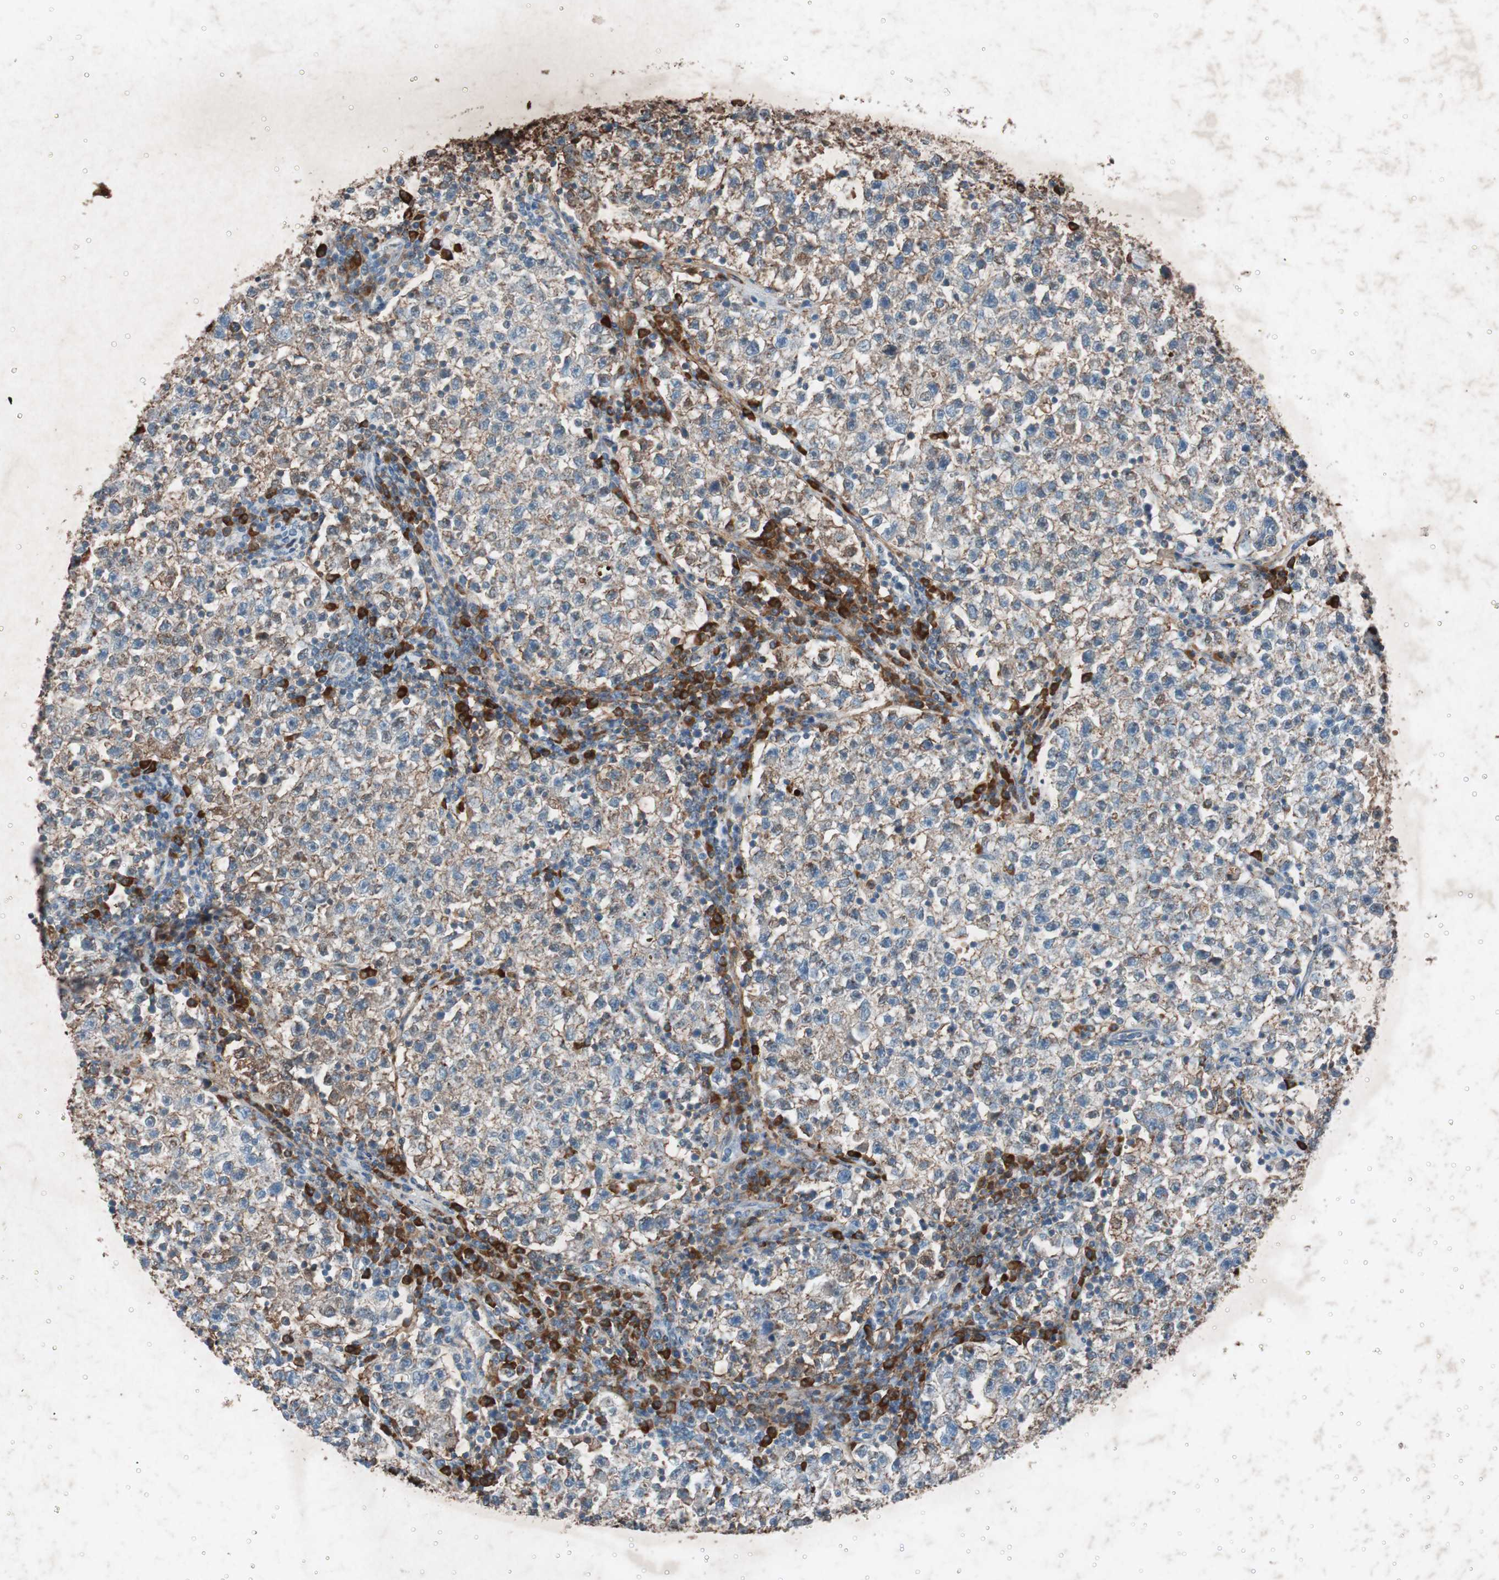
{"staining": {"intensity": "weak", "quantity": "25%-75%", "location": "cytoplasmic/membranous"}, "tissue": "testis cancer", "cell_type": "Tumor cells", "image_type": "cancer", "snomed": [{"axis": "morphology", "description": "Seminoma, NOS"}, {"axis": "topography", "description": "Testis"}], "caption": "Testis cancer was stained to show a protein in brown. There is low levels of weak cytoplasmic/membranous expression in about 25%-75% of tumor cells. The staining was performed using DAB, with brown indicating positive protein expression. Nuclei are stained blue with hematoxylin.", "gene": "GRB7", "patient": {"sex": "male", "age": 22}}